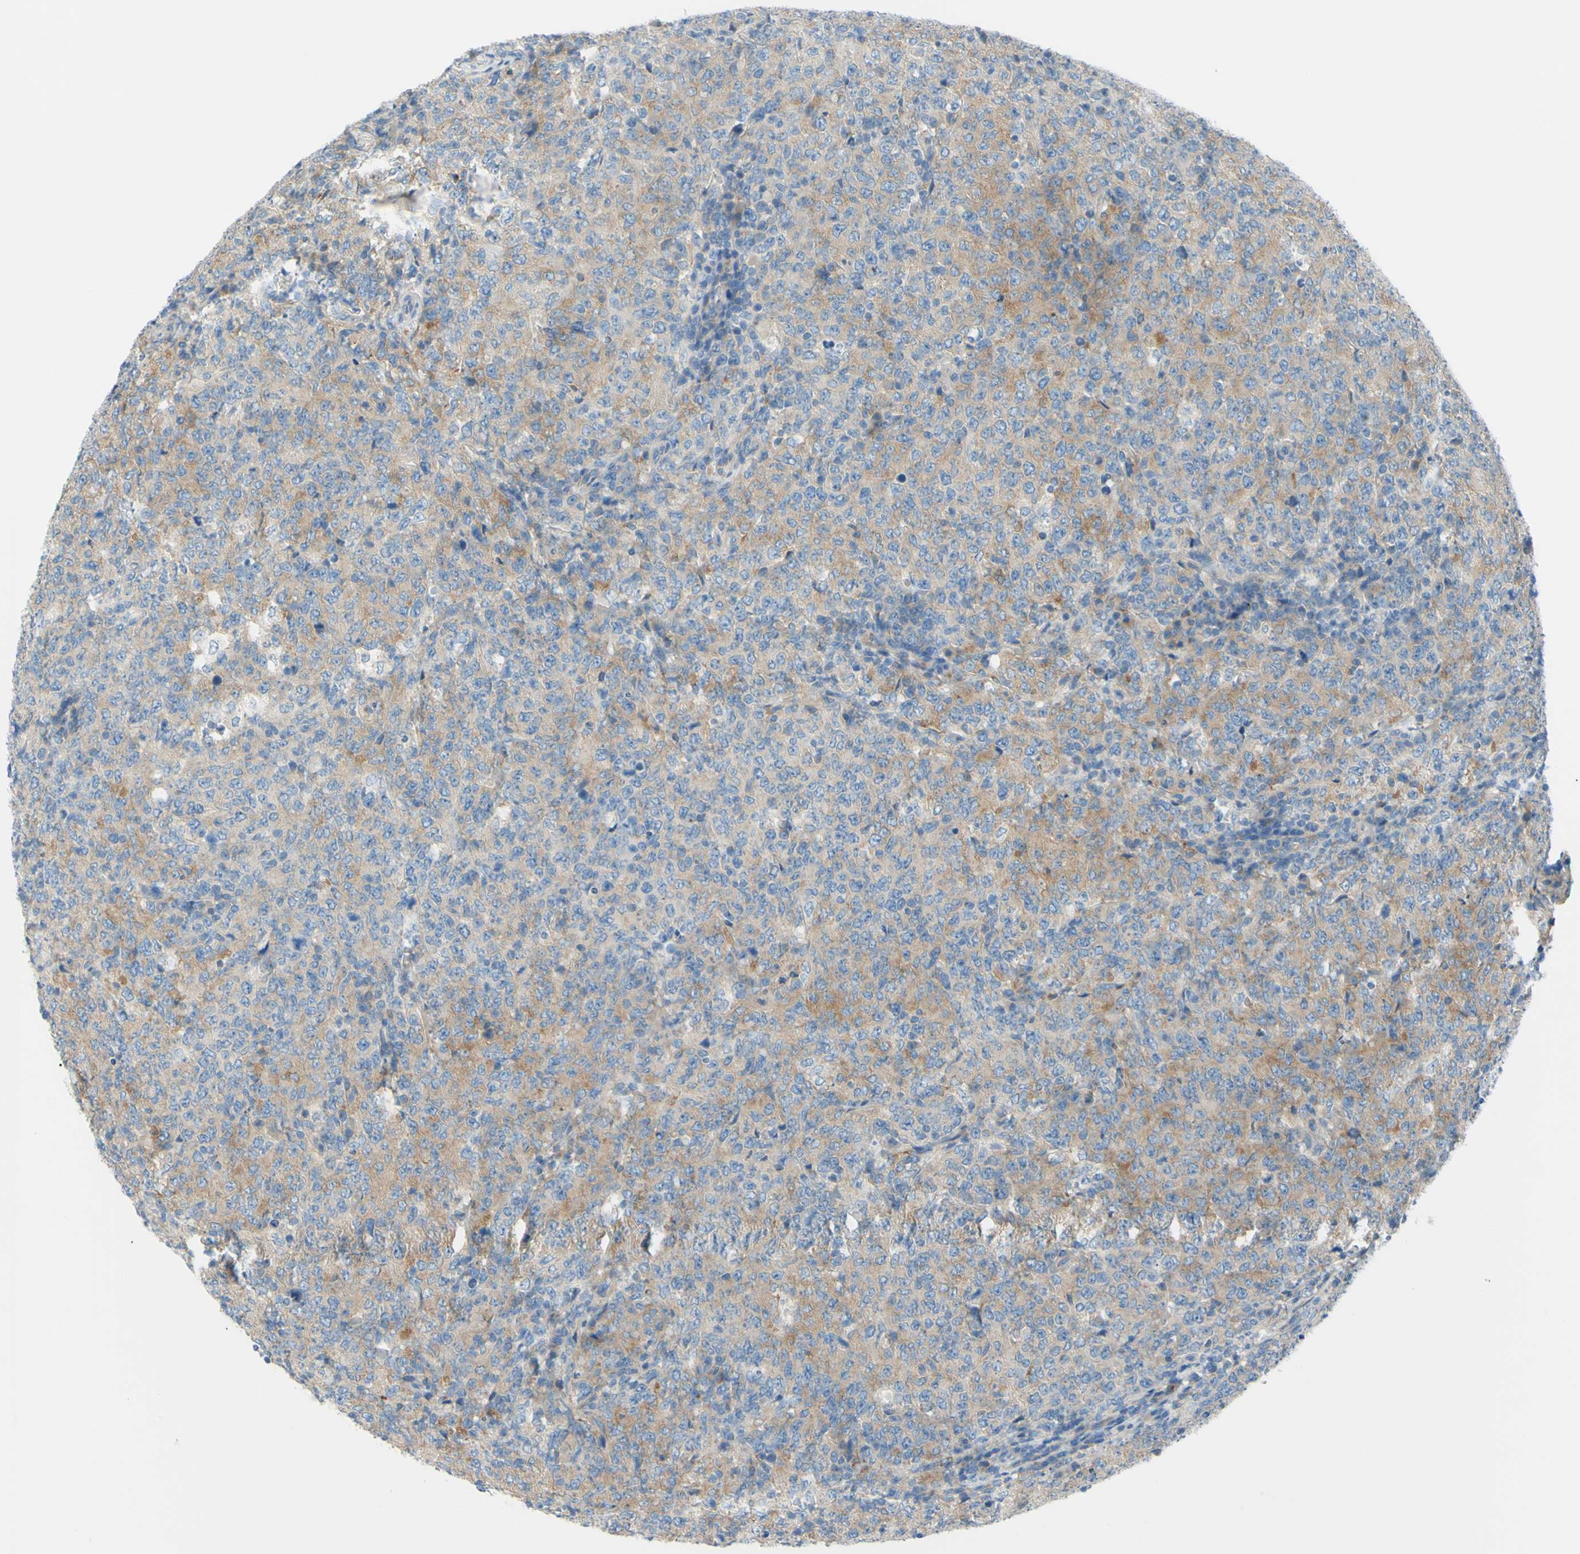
{"staining": {"intensity": "negative", "quantity": "none", "location": "none"}, "tissue": "lymphoma", "cell_type": "Tumor cells", "image_type": "cancer", "snomed": [{"axis": "morphology", "description": "Malignant lymphoma, non-Hodgkin's type, High grade"}, {"axis": "topography", "description": "Tonsil"}], "caption": "Image shows no significant protein positivity in tumor cells of lymphoma. The staining is performed using DAB brown chromogen with nuclei counter-stained in using hematoxylin.", "gene": "FRMD4B", "patient": {"sex": "female", "age": 36}}